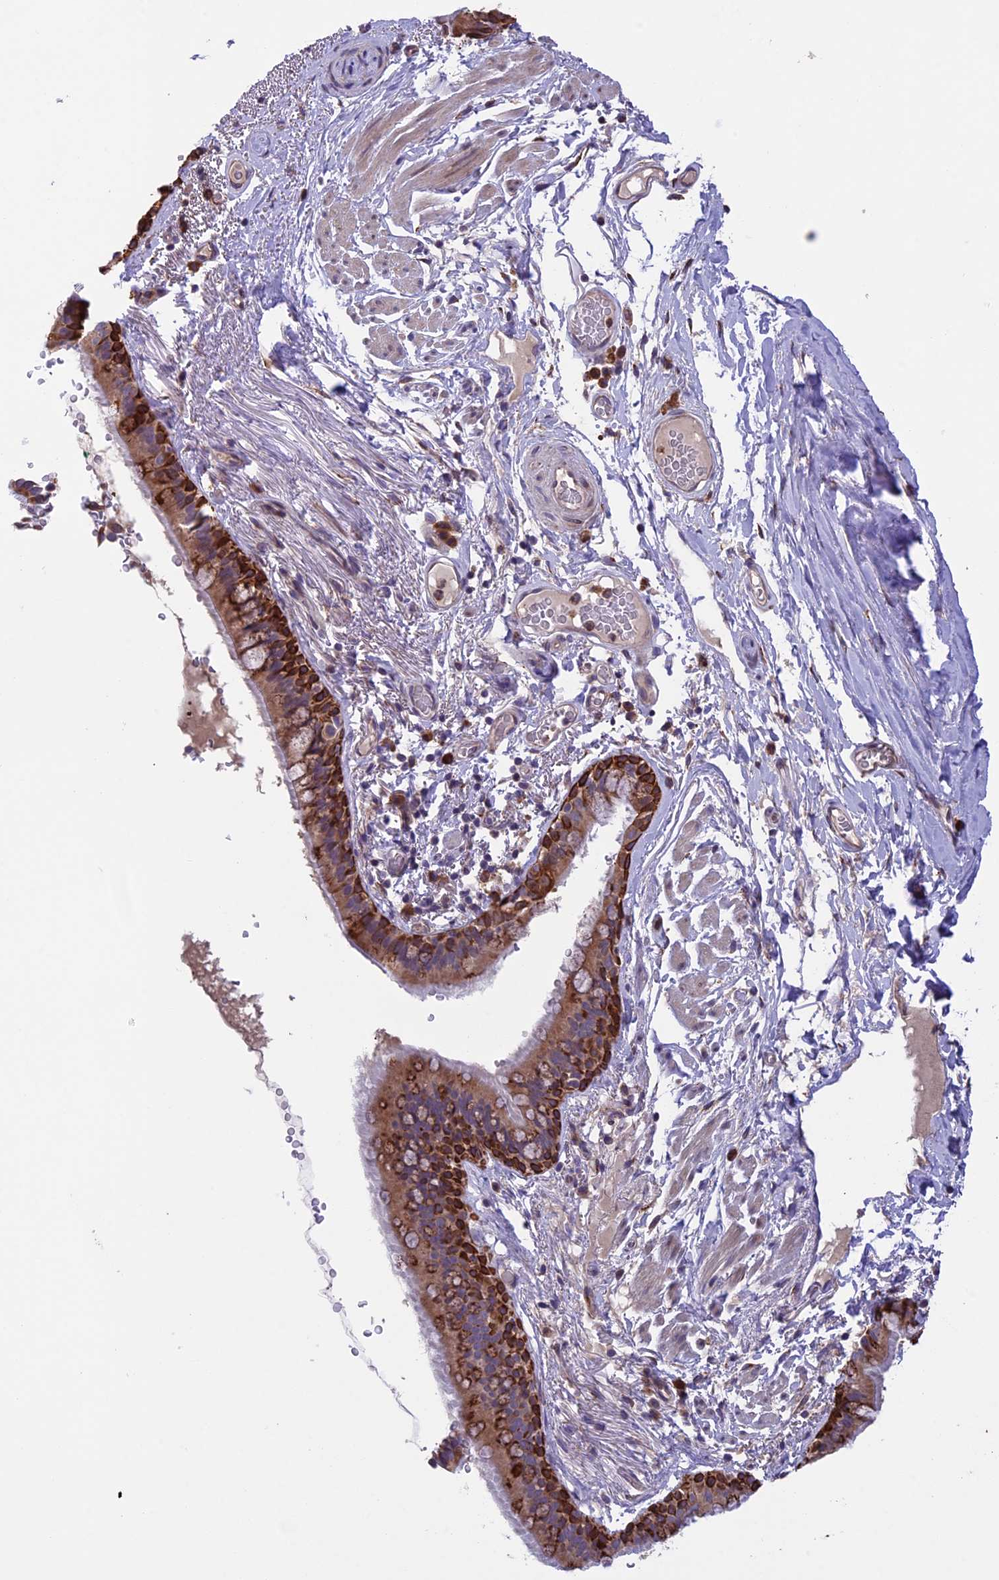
{"staining": {"intensity": "strong", "quantity": "25%-75%", "location": "cytoplasmic/membranous"}, "tissue": "bronchus", "cell_type": "Respiratory epithelial cells", "image_type": "normal", "snomed": [{"axis": "morphology", "description": "Normal tissue, NOS"}, {"axis": "topography", "description": "Lymph node"}, {"axis": "topography", "description": "Bronchus"}], "caption": "The micrograph shows immunohistochemical staining of unremarkable bronchus. There is strong cytoplasmic/membranous positivity is identified in about 25%-75% of respiratory epithelial cells.", "gene": "DMRTA2", "patient": {"sex": "male", "age": 63}}